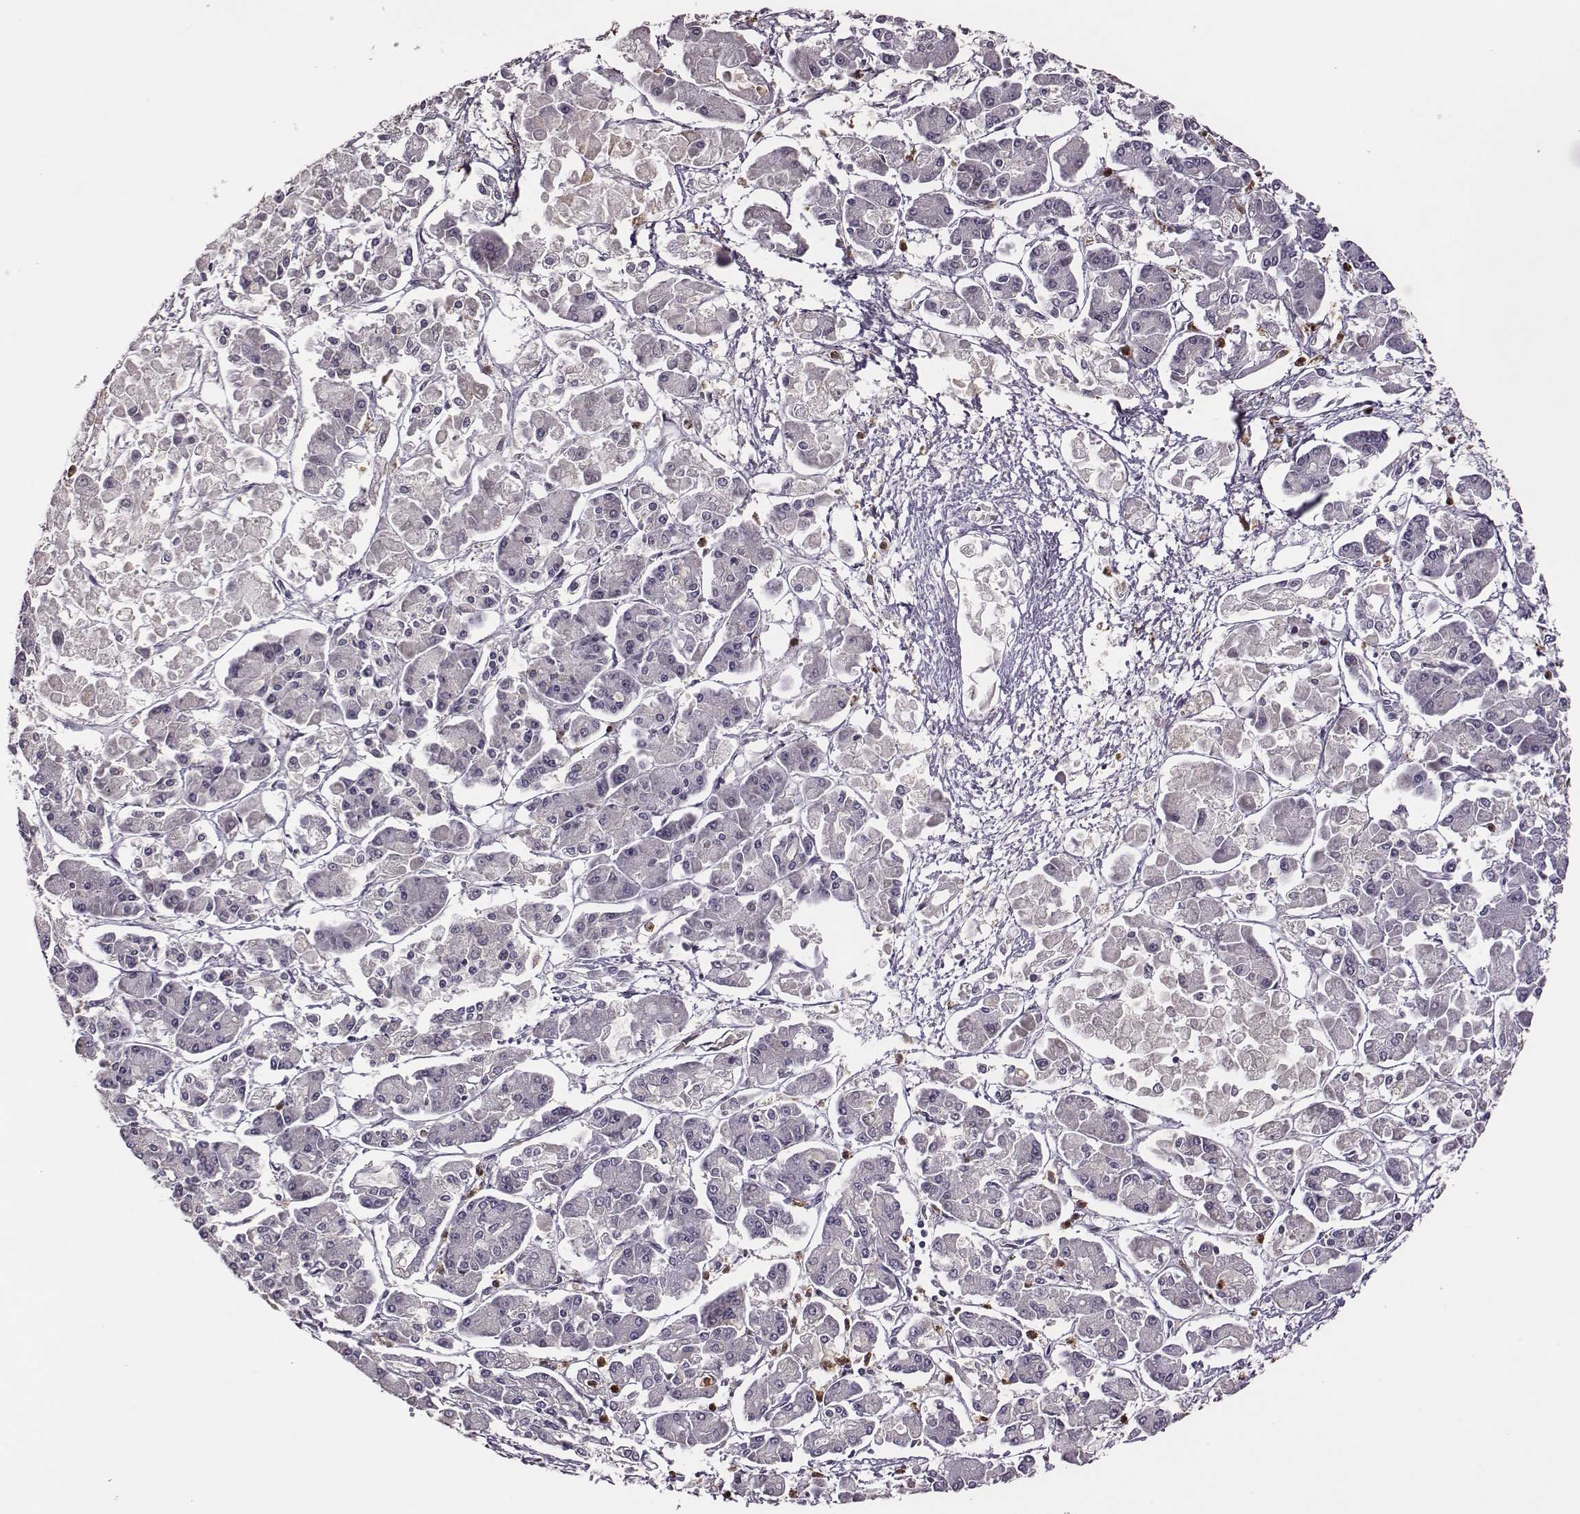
{"staining": {"intensity": "negative", "quantity": "none", "location": "none"}, "tissue": "pancreatic cancer", "cell_type": "Tumor cells", "image_type": "cancer", "snomed": [{"axis": "morphology", "description": "Adenocarcinoma, NOS"}, {"axis": "topography", "description": "Pancreas"}], "caption": "Tumor cells are negative for brown protein staining in pancreatic cancer. (Stains: DAB (3,3'-diaminobenzidine) IHC with hematoxylin counter stain, Microscopy: brightfield microscopy at high magnification).", "gene": "KMO", "patient": {"sex": "male", "age": 85}}